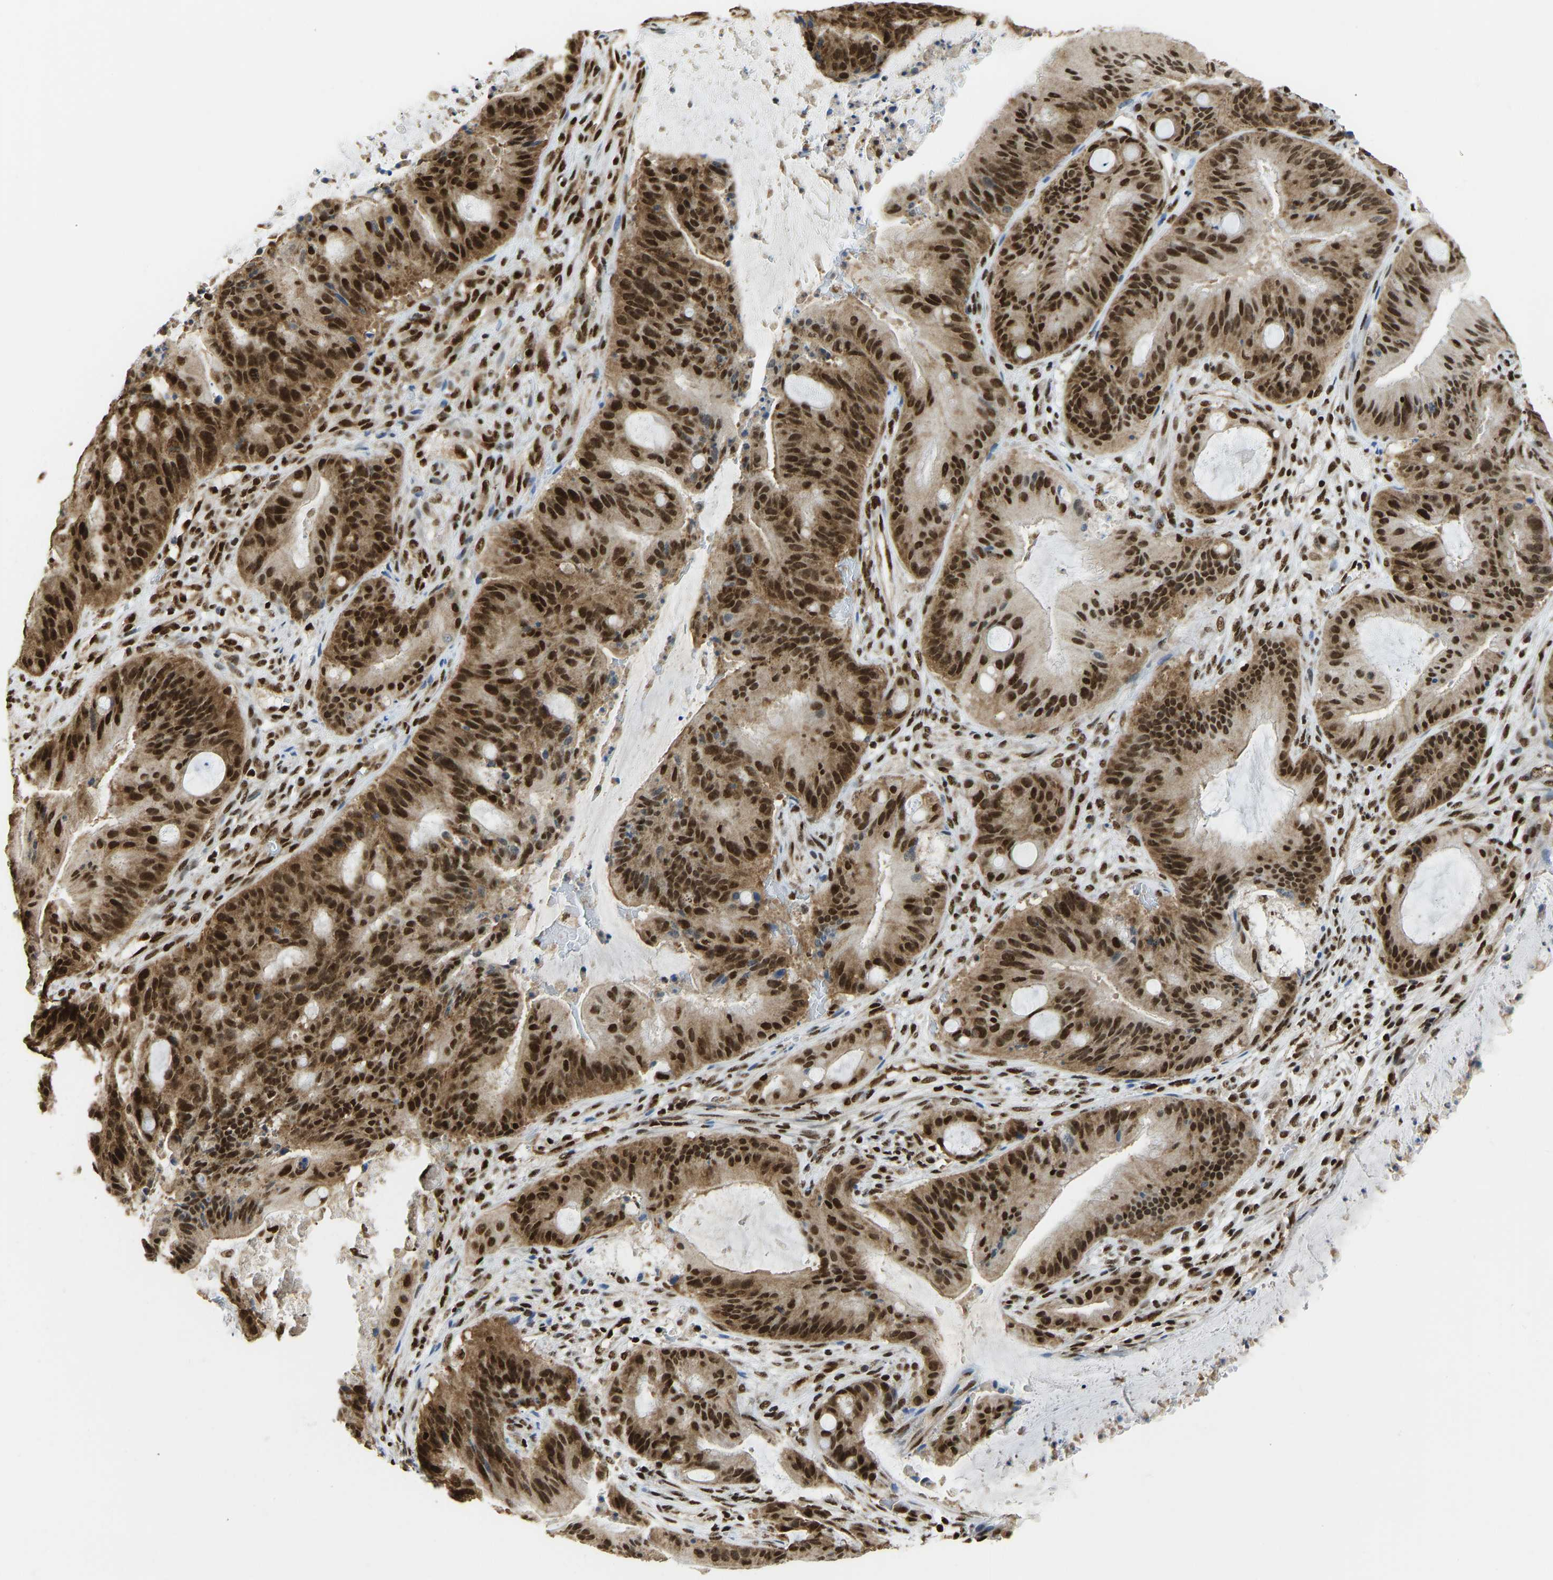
{"staining": {"intensity": "strong", "quantity": ">75%", "location": "cytoplasmic/membranous,nuclear"}, "tissue": "liver cancer", "cell_type": "Tumor cells", "image_type": "cancer", "snomed": [{"axis": "morphology", "description": "Normal tissue, NOS"}, {"axis": "morphology", "description": "Cholangiocarcinoma"}, {"axis": "topography", "description": "Liver"}, {"axis": "topography", "description": "Peripheral nerve tissue"}], "caption": "Brown immunohistochemical staining in liver cancer displays strong cytoplasmic/membranous and nuclear staining in about >75% of tumor cells.", "gene": "ZSCAN20", "patient": {"sex": "female", "age": 73}}